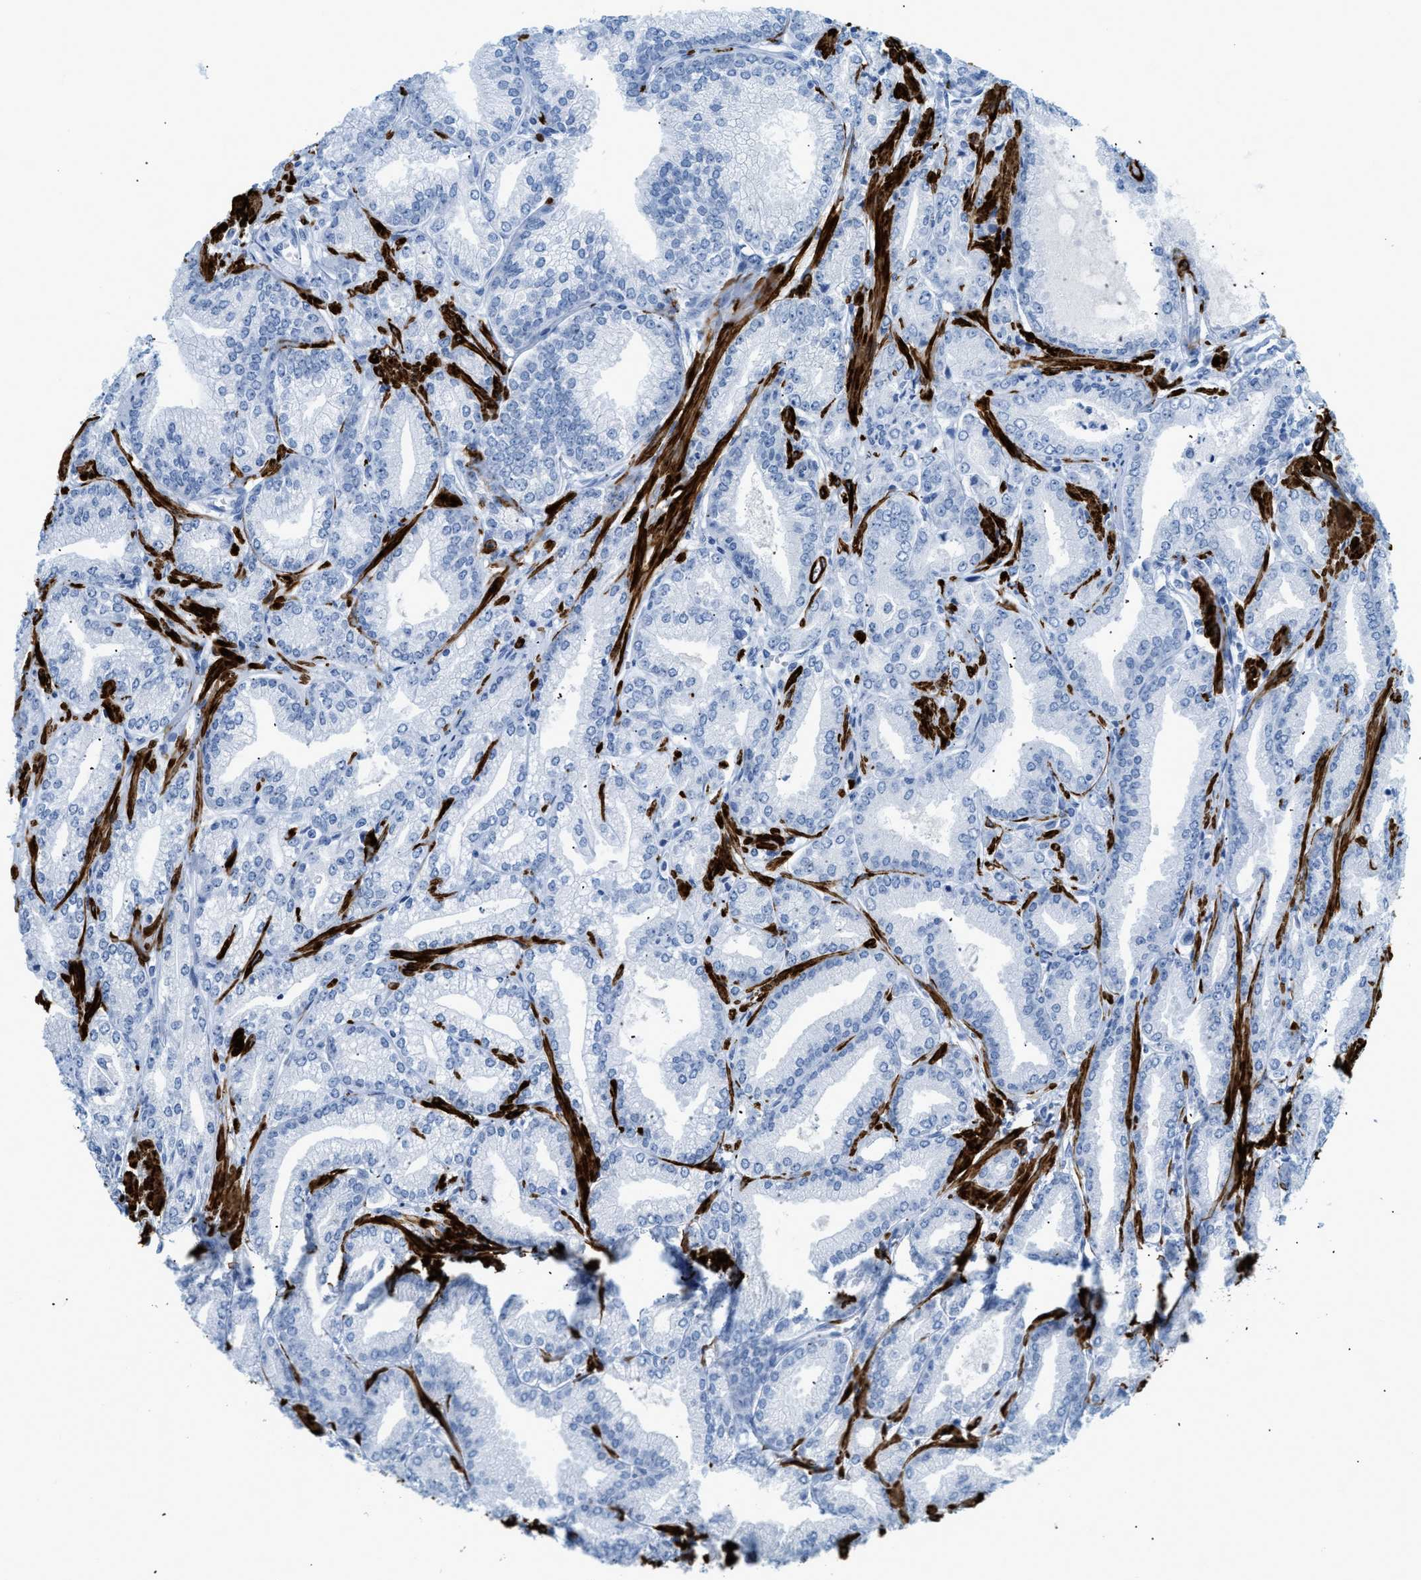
{"staining": {"intensity": "negative", "quantity": "none", "location": "none"}, "tissue": "prostate cancer", "cell_type": "Tumor cells", "image_type": "cancer", "snomed": [{"axis": "morphology", "description": "Adenocarcinoma, Low grade"}, {"axis": "topography", "description": "Prostate"}], "caption": "There is no significant positivity in tumor cells of prostate low-grade adenocarcinoma.", "gene": "DES", "patient": {"sex": "male", "age": 52}}